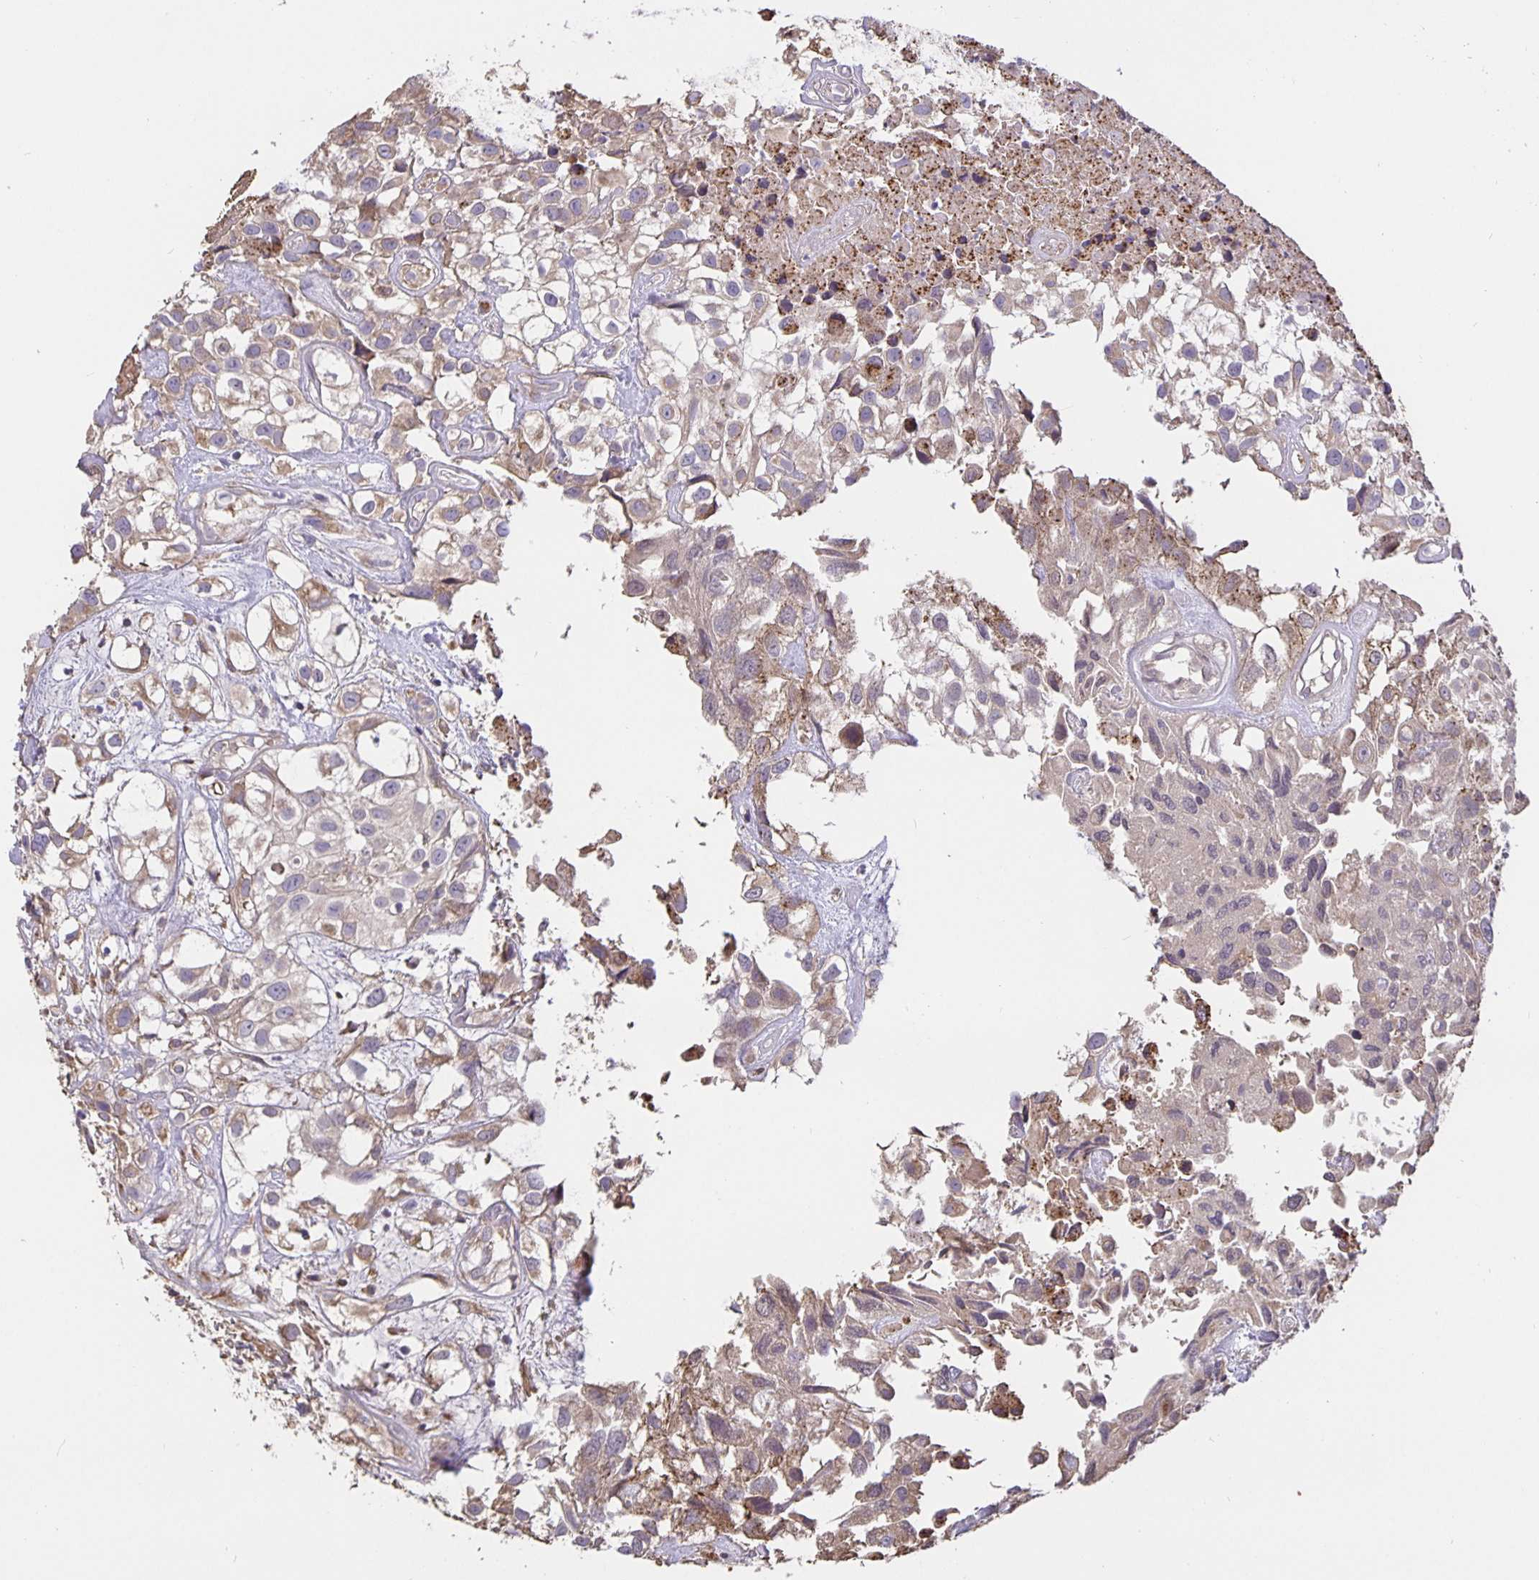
{"staining": {"intensity": "weak", "quantity": ">75%", "location": "cytoplasmic/membranous"}, "tissue": "urothelial cancer", "cell_type": "Tumor cells", "image_type": "cancer", "snomed": [{"axis": "morphology", "description": "Urothelial carcinoma, High grade"}, {"axis": "topography", "description": "Urinary bladder"}], "caption": "Tumor cells display weak cytoplasmic/membranous positivity in approximately >75% of cells in urothelial cancer.", "gene": "TMEM71", "patient": {"sex": "male", "age": 56}}